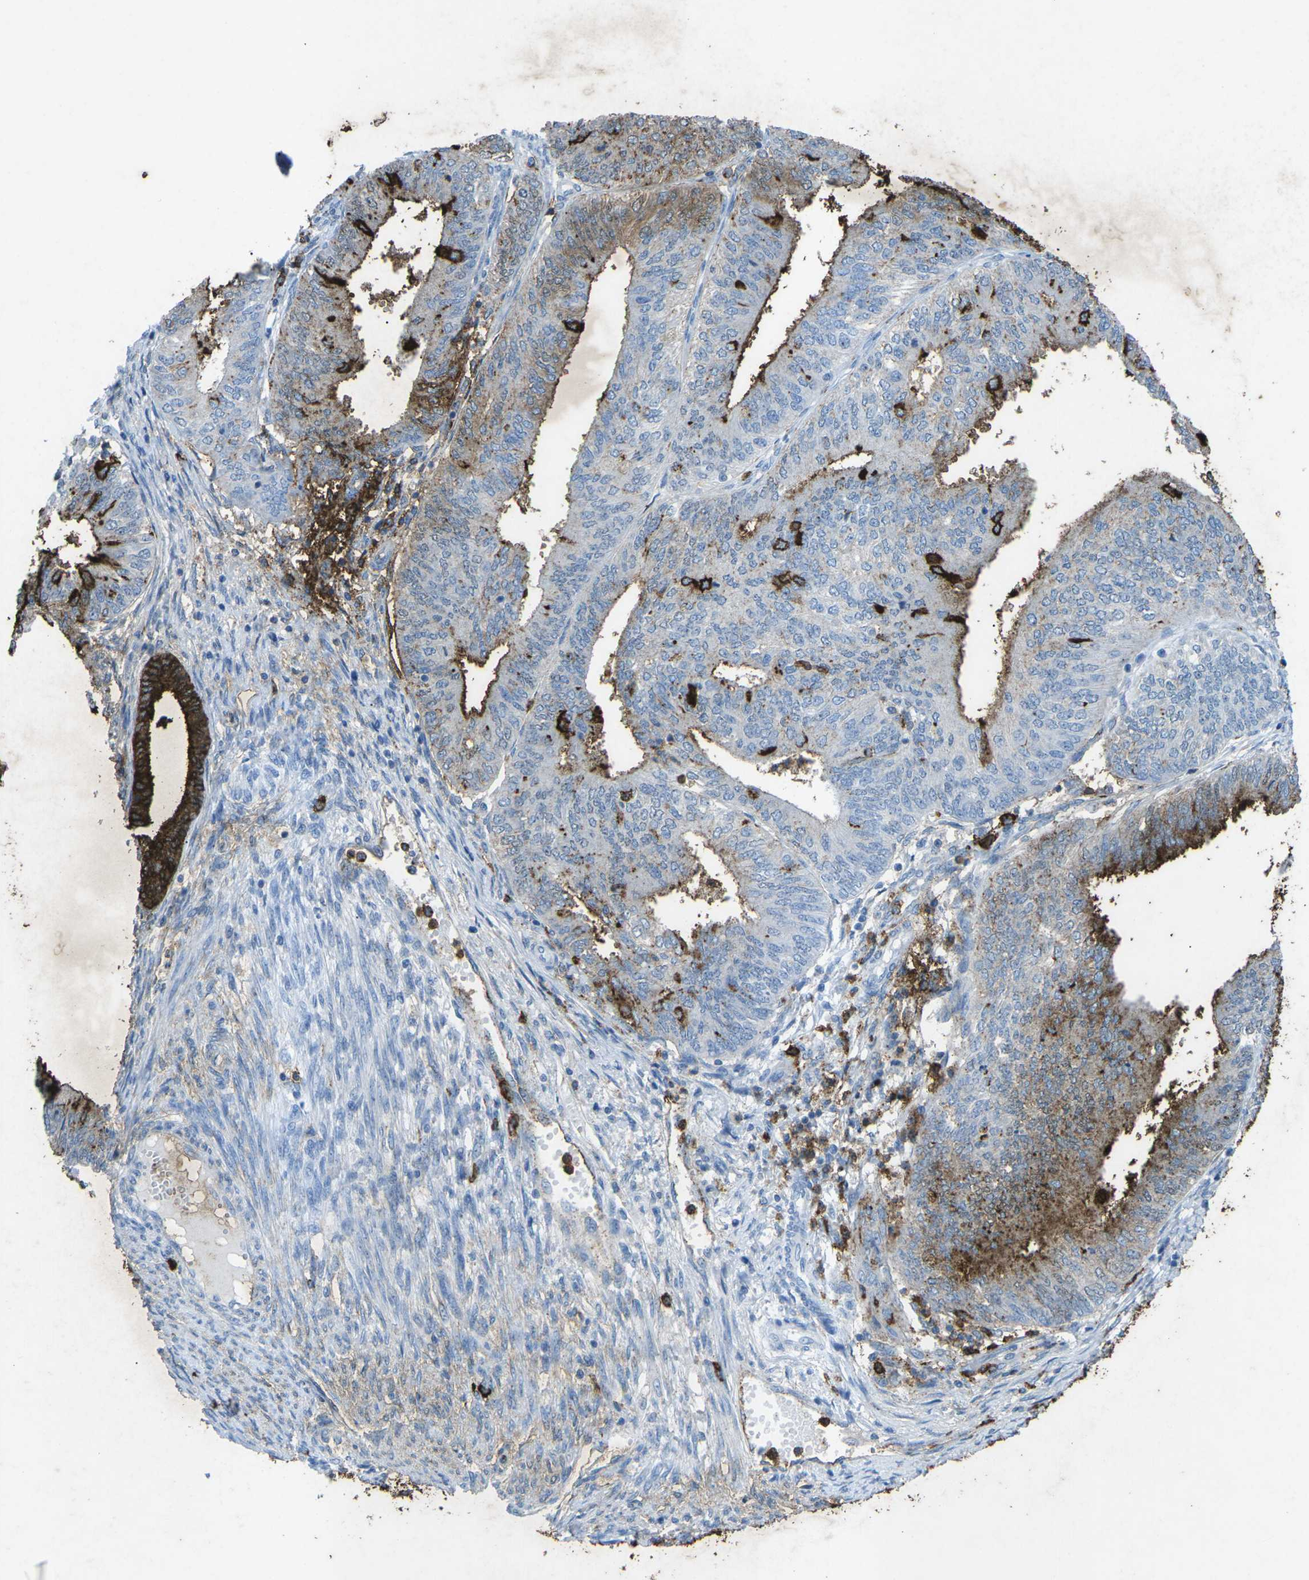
{"staining": {"intensity": "strong", "quantity": "<25%", "location": "cytoplasmic/membranous"}, "tissue": "endometrial cancer", "cell_type": "Tumor cells", "image_type": "cancer", "snomed": [{"axis": "morphology", "description": "Adenocarcinoma, NOS"}, {"axis": "topography", "description": "Endometrium"}], "caption": "DAB (3,3'-diaminobenzidine) immunohistochemical staining of endometrial cancer (adenocarcinoma) demonstrates strong cytoplasmic/membranous protein positivity in about <25% of tumor cells.", "gene": "CTAGE1", "patient": {"sex": "female", "age": 58}}